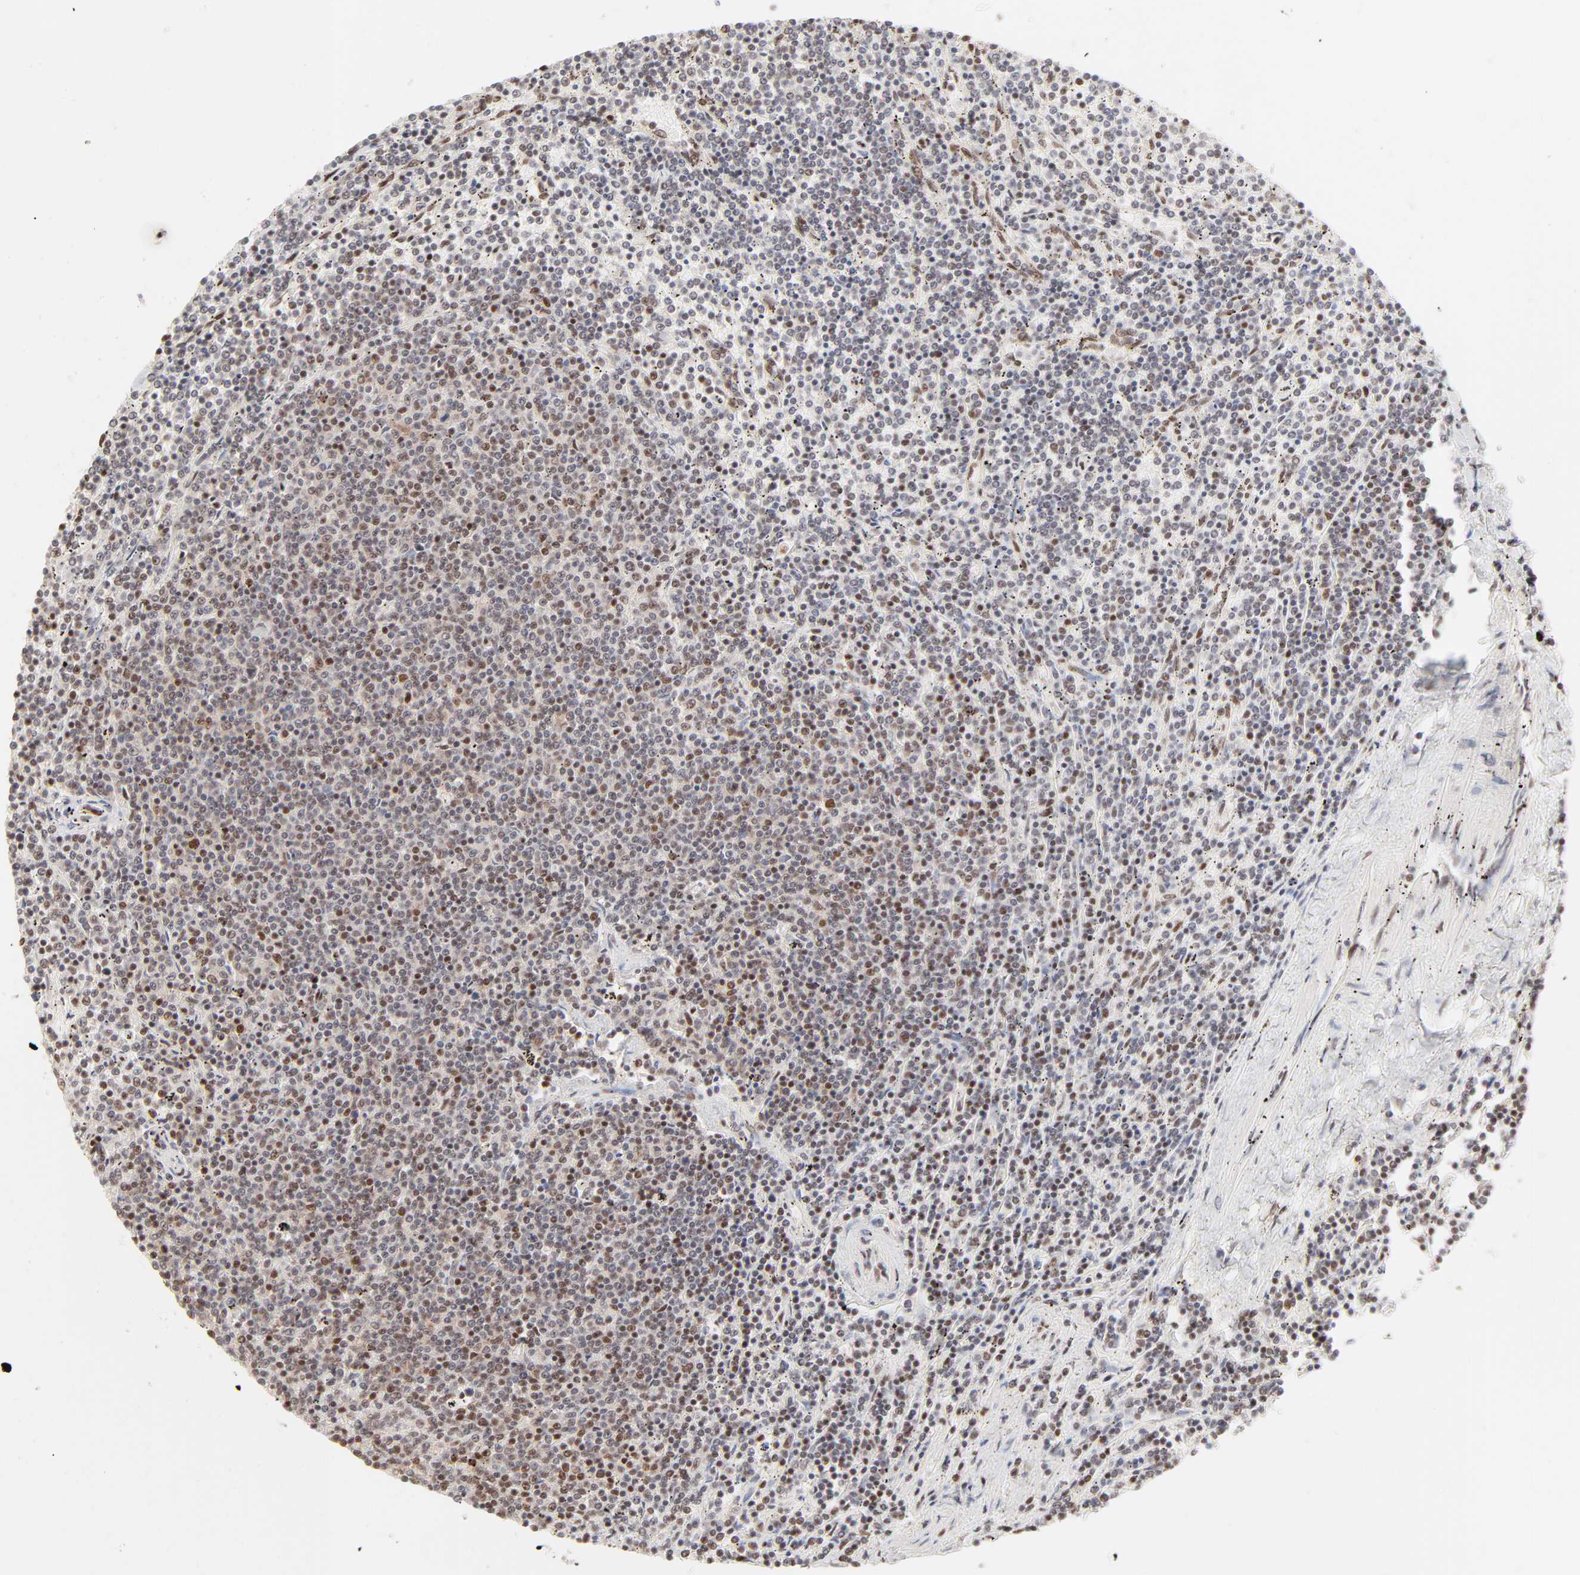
{"staining": {"intensity": "moderate", "quantity": "25%-75%", "location": "nuclear"}, "tissue": "lymphoma", "cell_type": "Tumor cells", "image_type": "cancer", "snomed": [{"axis": "morphology", "description": "Malignant lymphoma, non-Hodgkin's type, Low grade"}, {"axis": "topography", "description": "Spleen"}], "caption": "Protein expression analysis of lymphoma demonstrates moderate nuclear expression in approximately 25%-75% of tumor cells.", "gene": "TARDBP", "patient": {"sex": "female", "age": 50}}